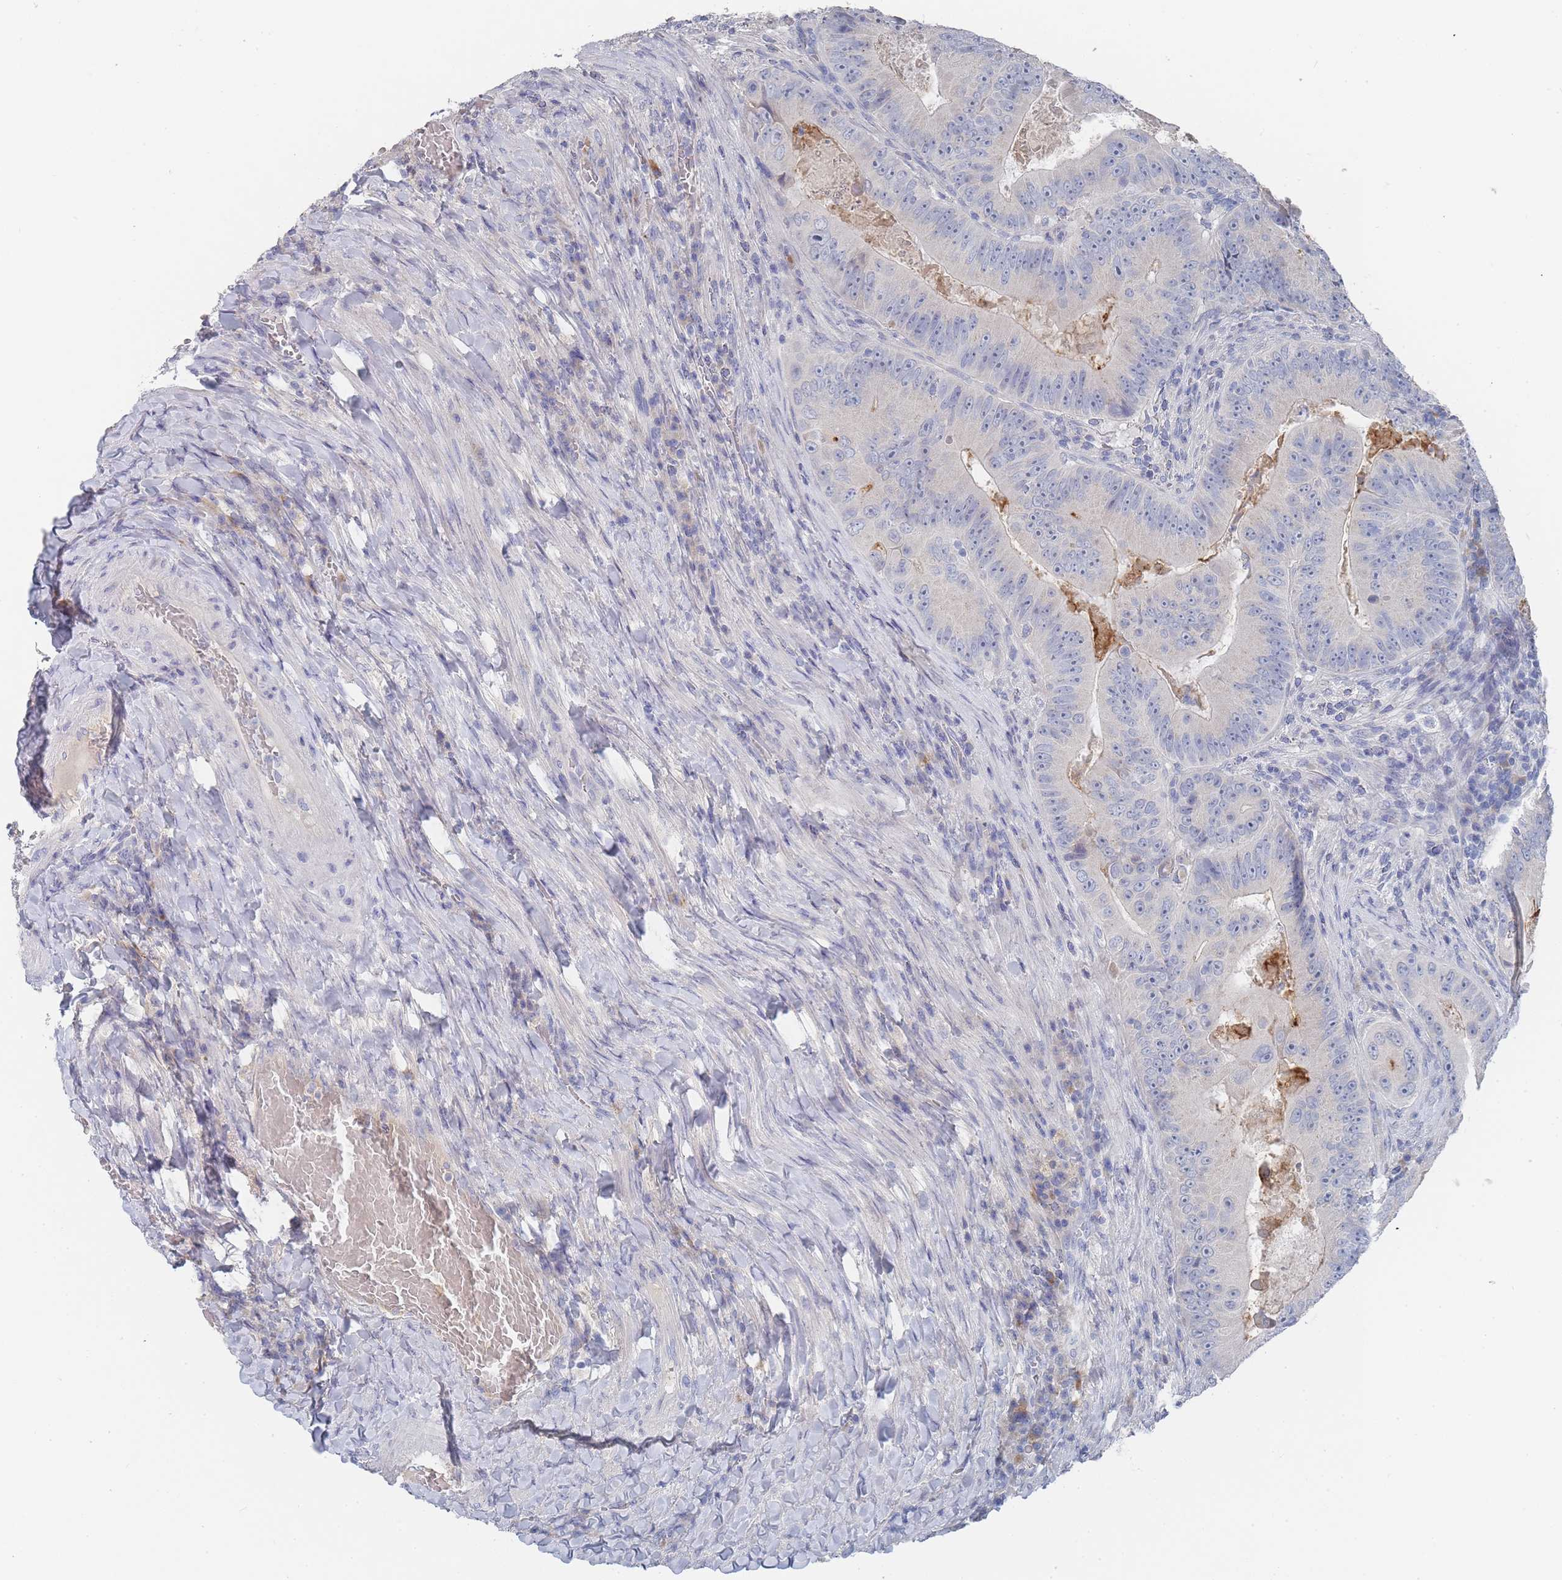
{"staining": {"intensity": "negative", "quantity": "none", "location": "none"}, "tissue": "colorectal cancer", "cell_type": "Tumor cells", "image_type": "cancer", "snomed": [{"axis": "morphology", "description": "Adenocarcinoma, NOS"}, {"axis": "topography", "description": "Colon"}], "caption": "Protein analysis of colorectal cancer exhibits no significant expression in tumor cells.", "gene": "ACAD11", "patient": {"sex": "female", "age": 86}}